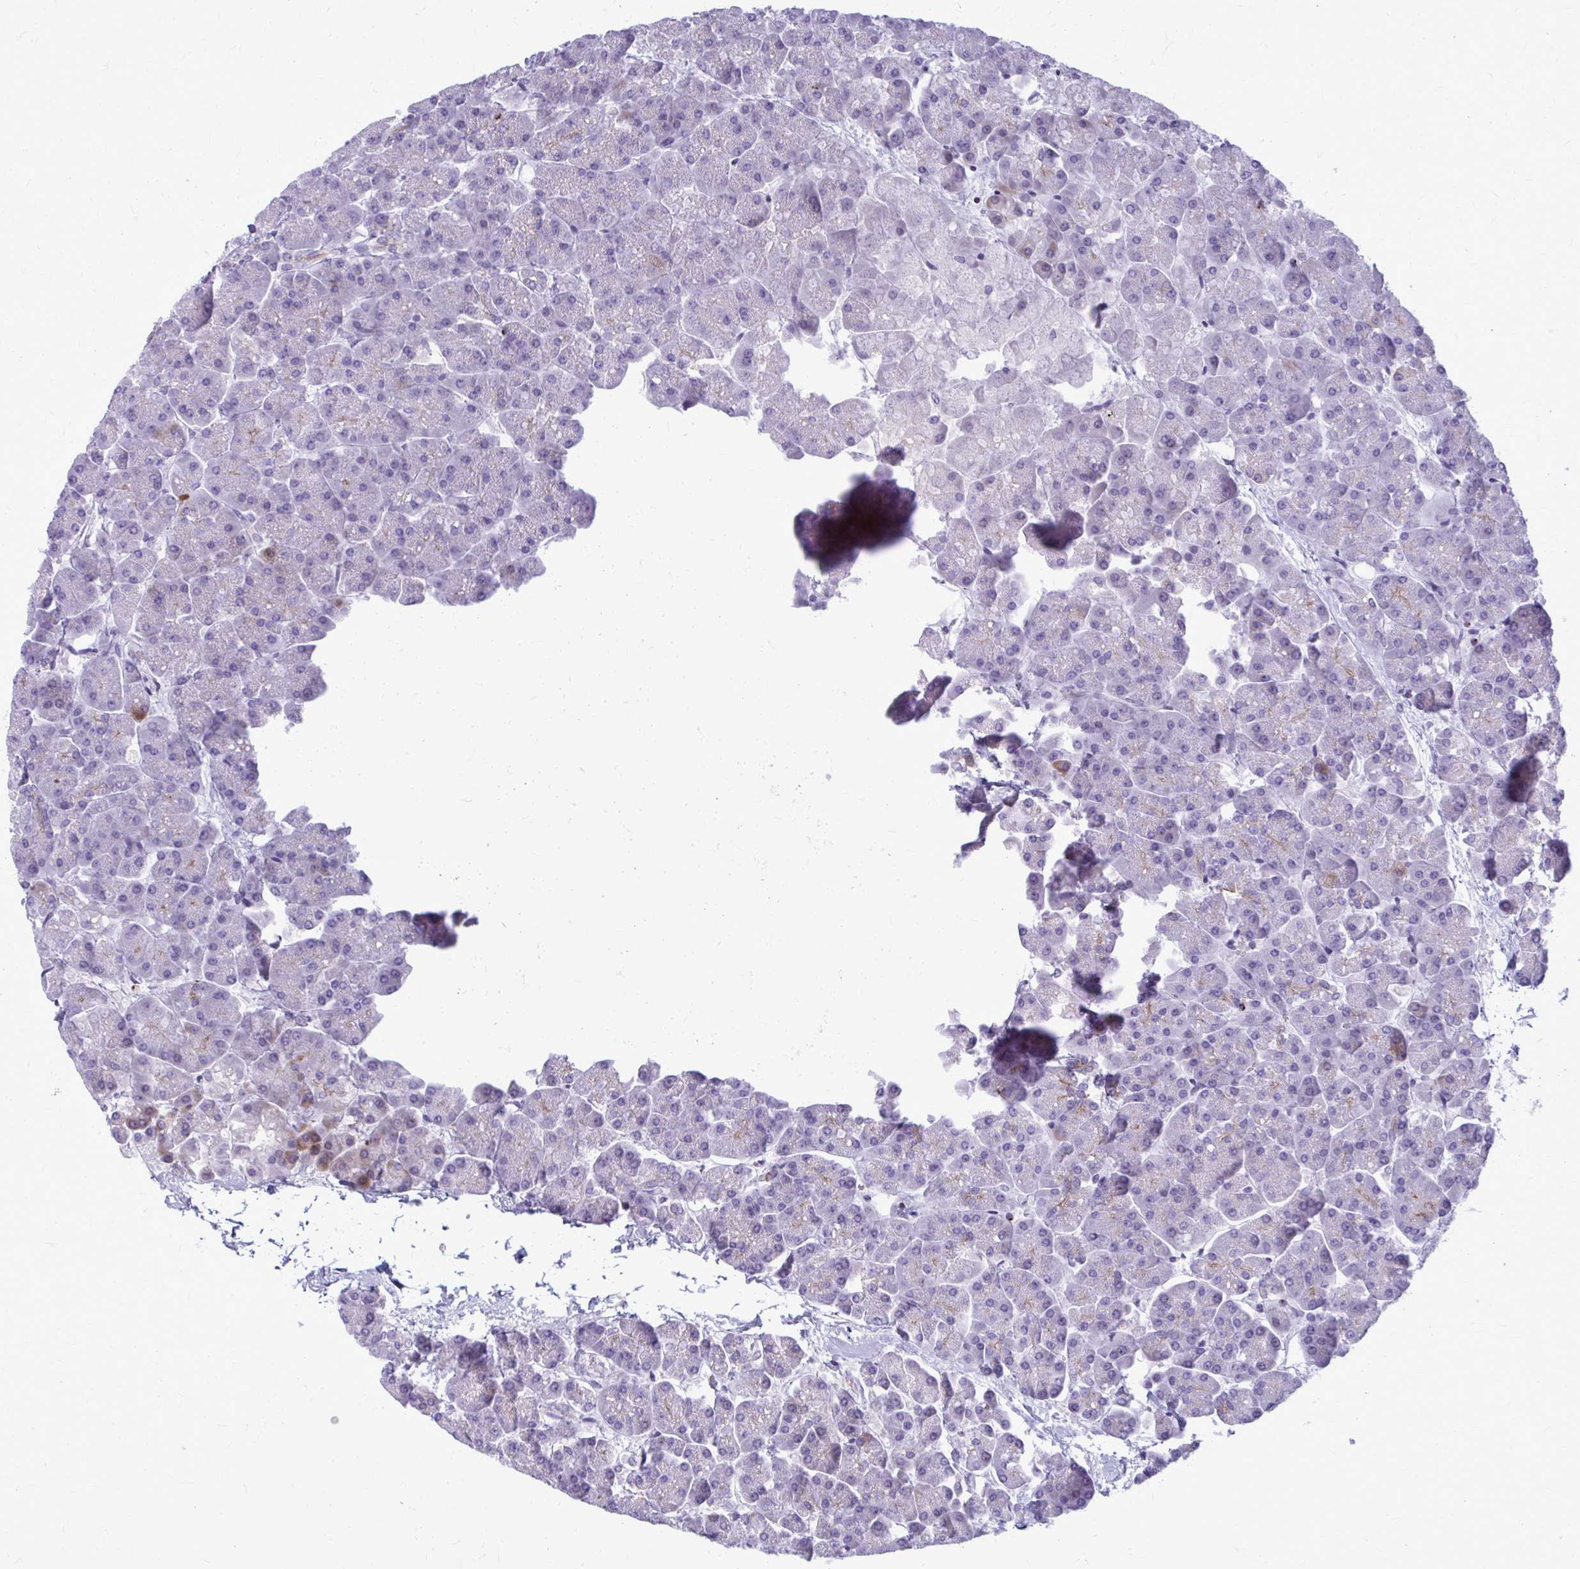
{"staining": {"intensity": "moderate", "quantity": "<25%", "location": "cytoplasmic/membranous"}, "tissue": "pancreas", "cell_type": "Exocrine glandular cells", "image_type": "normal", "snomed": [{"axis": "morphology", "description": "Normal tissue, NOS"}, {"axis": "topography", "description": "Pancreas"}, {"axis": "topography", "description": "Peripheral nerve tissue"}], "caption": "This histopathology image demonstrates immunohistochemistry (IHC) staining of benign human pancreas, with low moderate cytoplasmic/membranous staining in approximately <25% of exocrine glandular cells.", "gene": "PEDS1", "patient": {"sex": "male", "age": 54}}